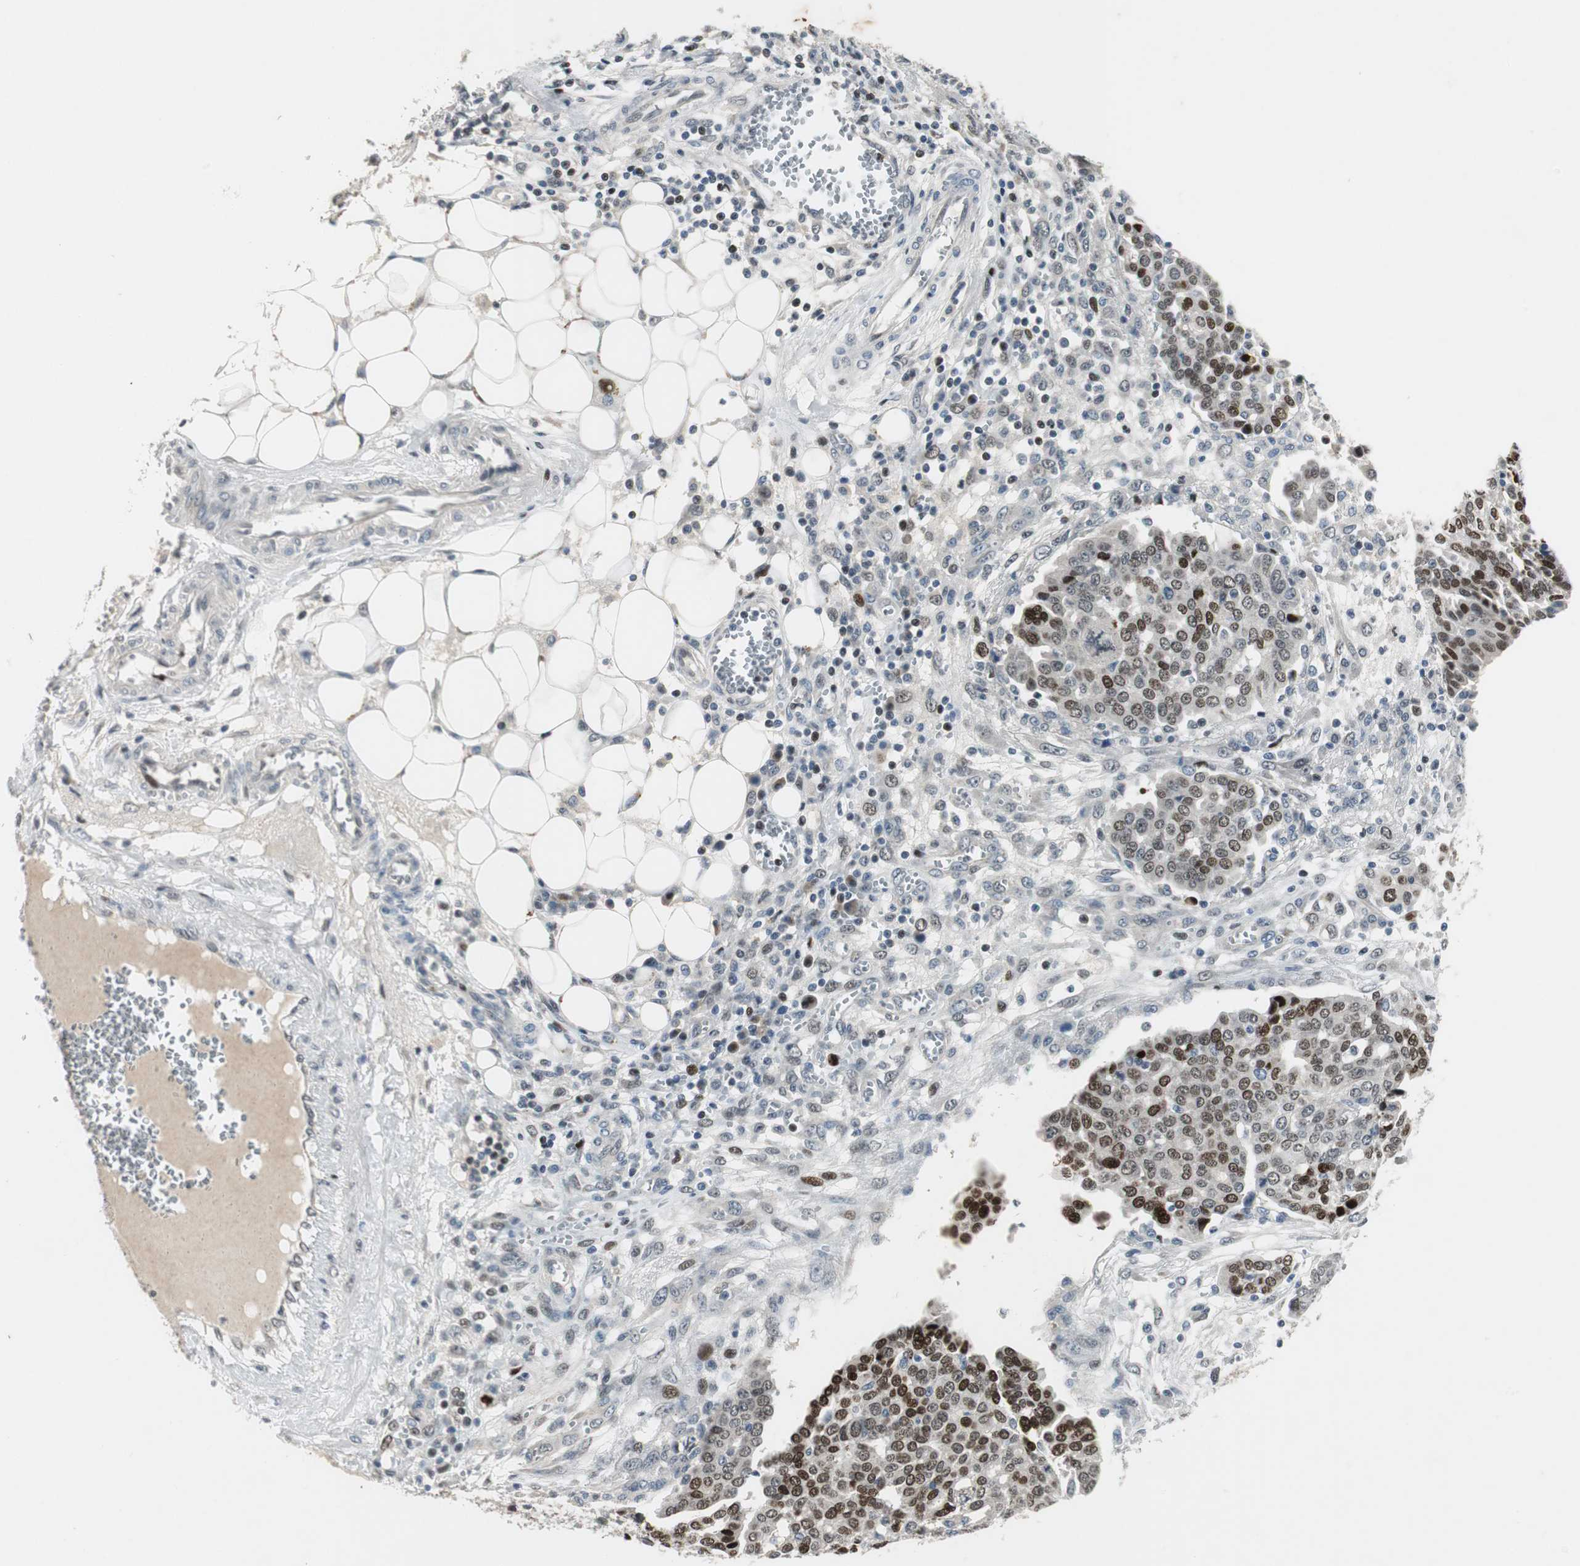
{"staining": {"intensity": "strong", "quantity": "<25%", "location": "nuclear"}, "tissue": "ovarian cancer", "cell_type": "Tumor cells", "image_type": "cancer", "snomed": [{"axis": "morphology", "description": "Cystadenocarcinoma, serous, NOS"}, {"axis": "topography", "description": "Soft tissue"}, {"axis": "topography", "description": "Ovary"}], "caption": "DAB (3,3'-diaminobenzidine) immunohistochemical staining of ovarian cancer (serous cystadenocarcinoma) exhibits strong nuclear protein expression in about <25% of tumor cells. The staining was performed using DAB, with brown indicating positive protein expression. Nuclei are stained blue with hematoxylin.", "gene": "AJUBA", "patient": {"sex": "female", "age": 57}}